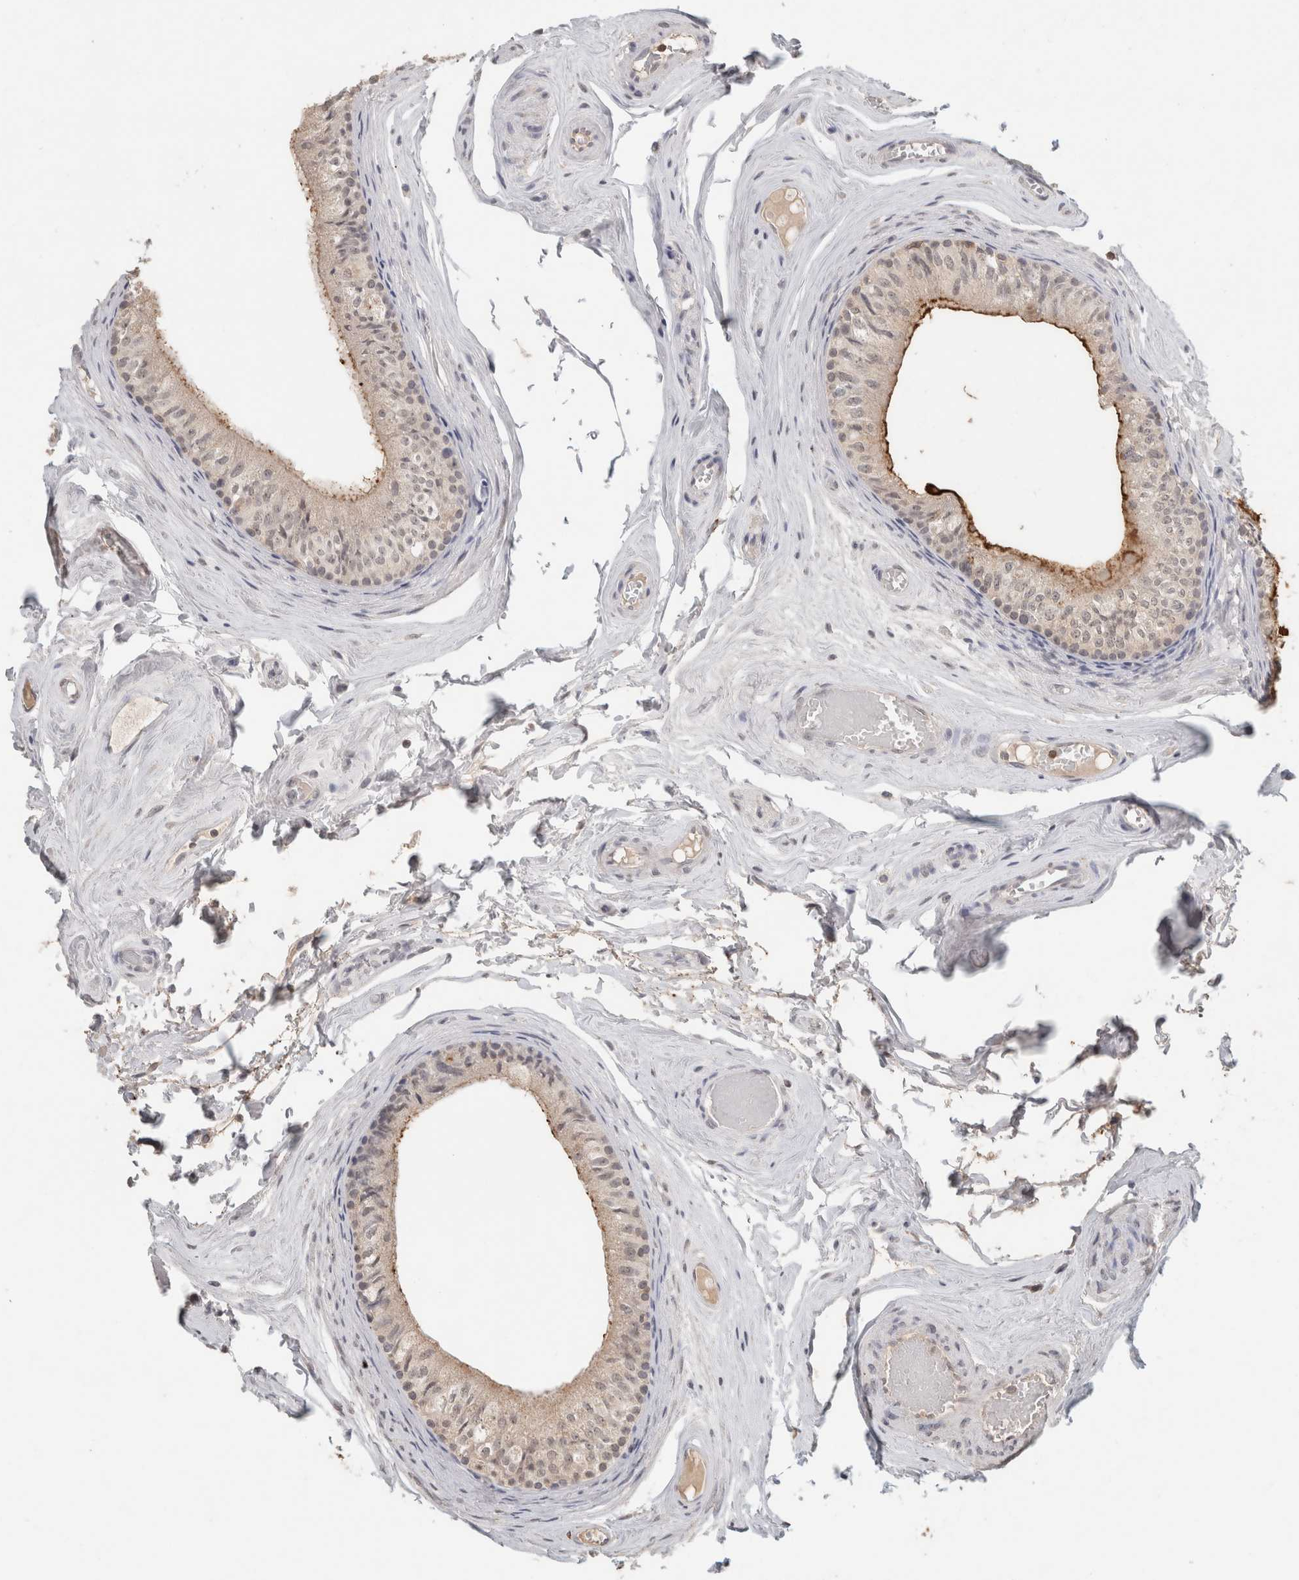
{"staining": {"intensity": "moderate", "quantity": "<25%", "location": "cytoplasmic/membranous"}, "tissue": "epididymis", "cell_type": "Glandular cells", "image_type": "normal", "snomed": [{"axis": "morphology", "description": "Normal tissue, NOS"}, {"axis": "topography", "description": "Epididymis"}], "caption": "This micrograph exhibits benign epididymis stained with IHC to label a protein in brown. The cytoplasmic/membranous of glandular cells show moderate positivity for the protein. Nuclei are counter-stained blue.", "gene": "TRAT1", "patient": {"sex": "male", "age": 79}}